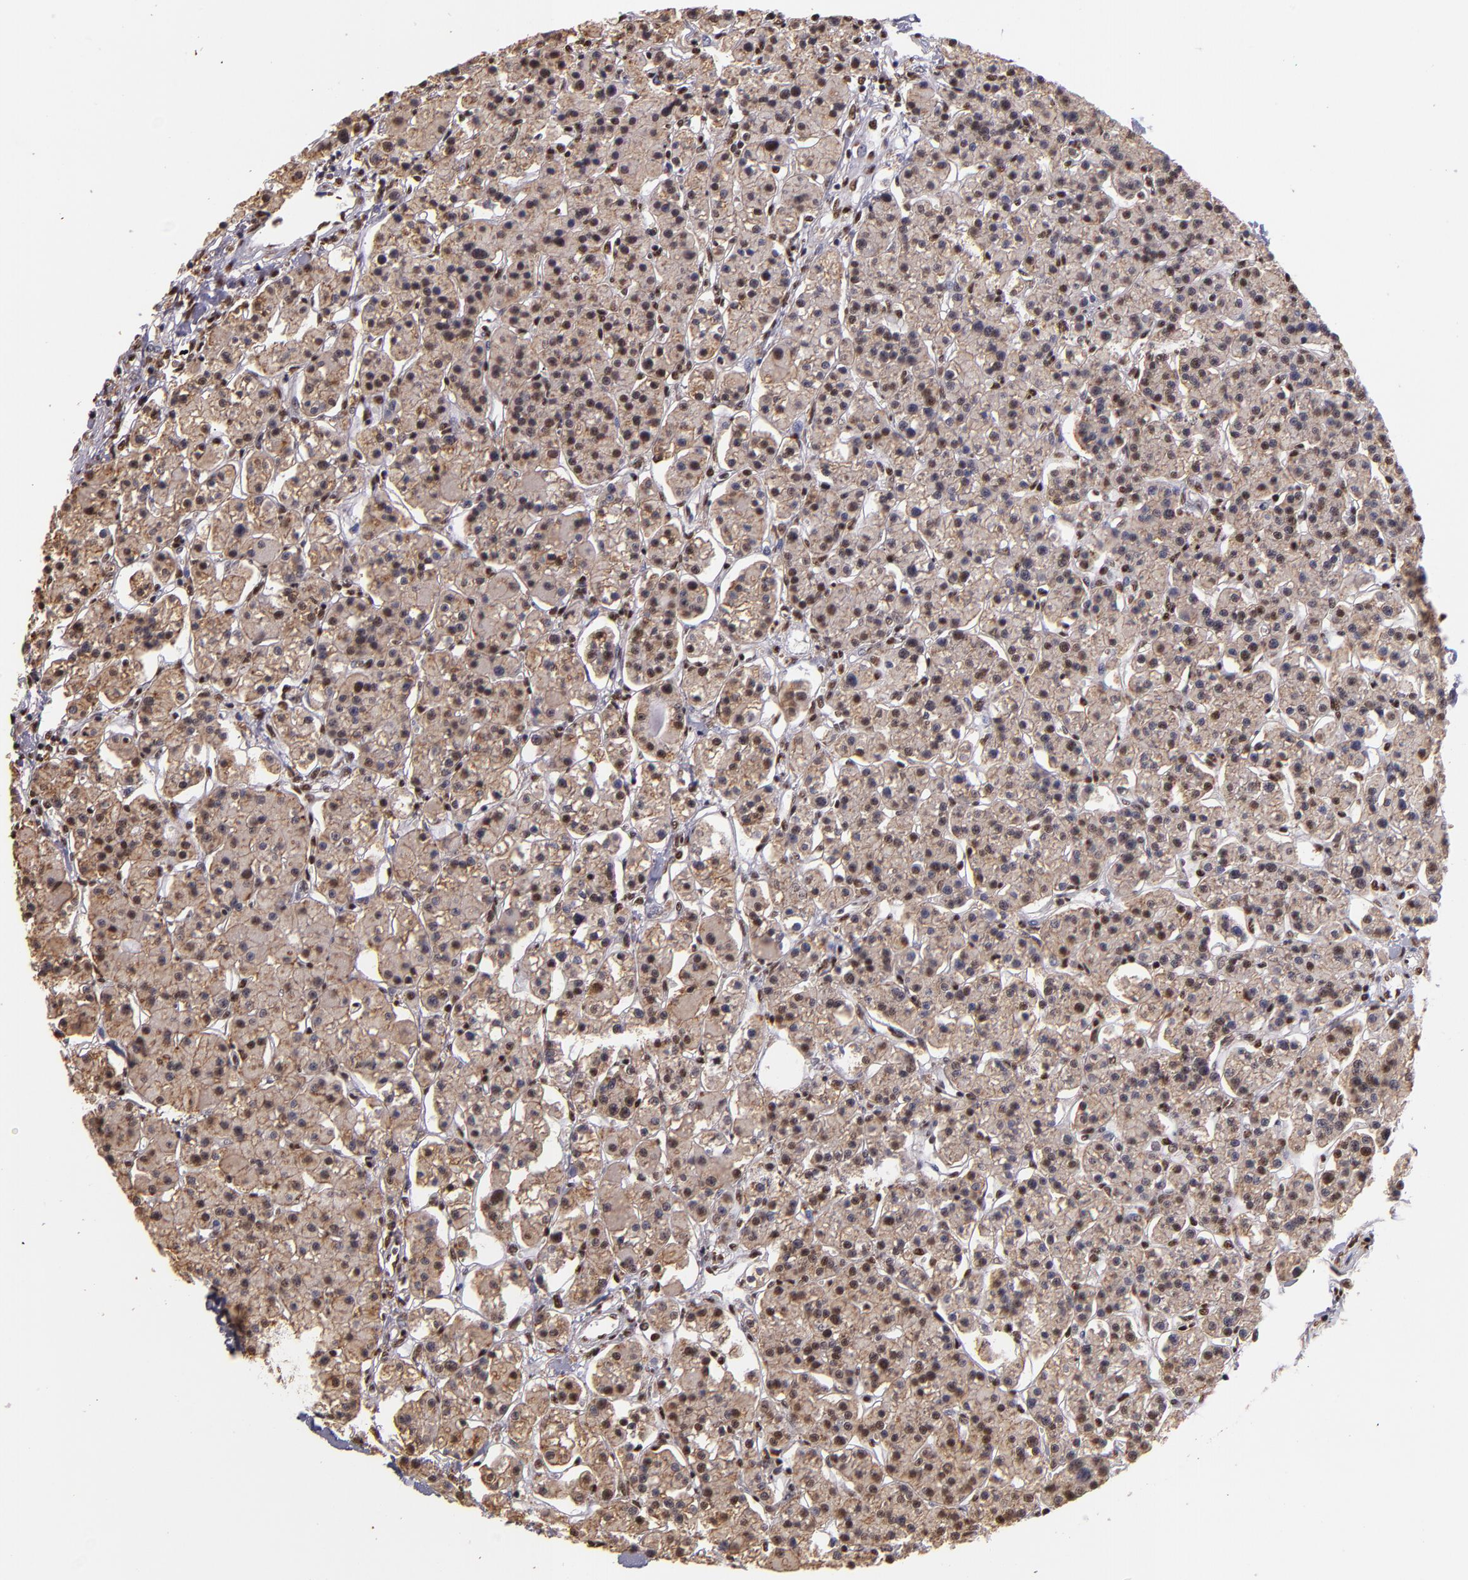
{"staining": {"intensity": "moderate", "quantity": ">75%", "location": "cytoplasmic/membranous,nuclear"}, "tissue": "parathyroid gland", "cell_type": "Glandular cells", "image_type": "normal", "snomed": [{"axis": "morphology", "description": "Normal tissue, NOS"}, {"axis": "topography", "description": "Parathyroid gland"}], "caption": "DAB (3,3'-diaminobenzidine) immunohistochemical staining of benign parathyroid gland displays moderate cytoplasmic/membranous,nuclear protein staining in approximately >75% of glandular cells. (IHC, brightfield microscopy, high magnification).", "gene": "SP1", "patient": {"sex": "female", "age": 58}}